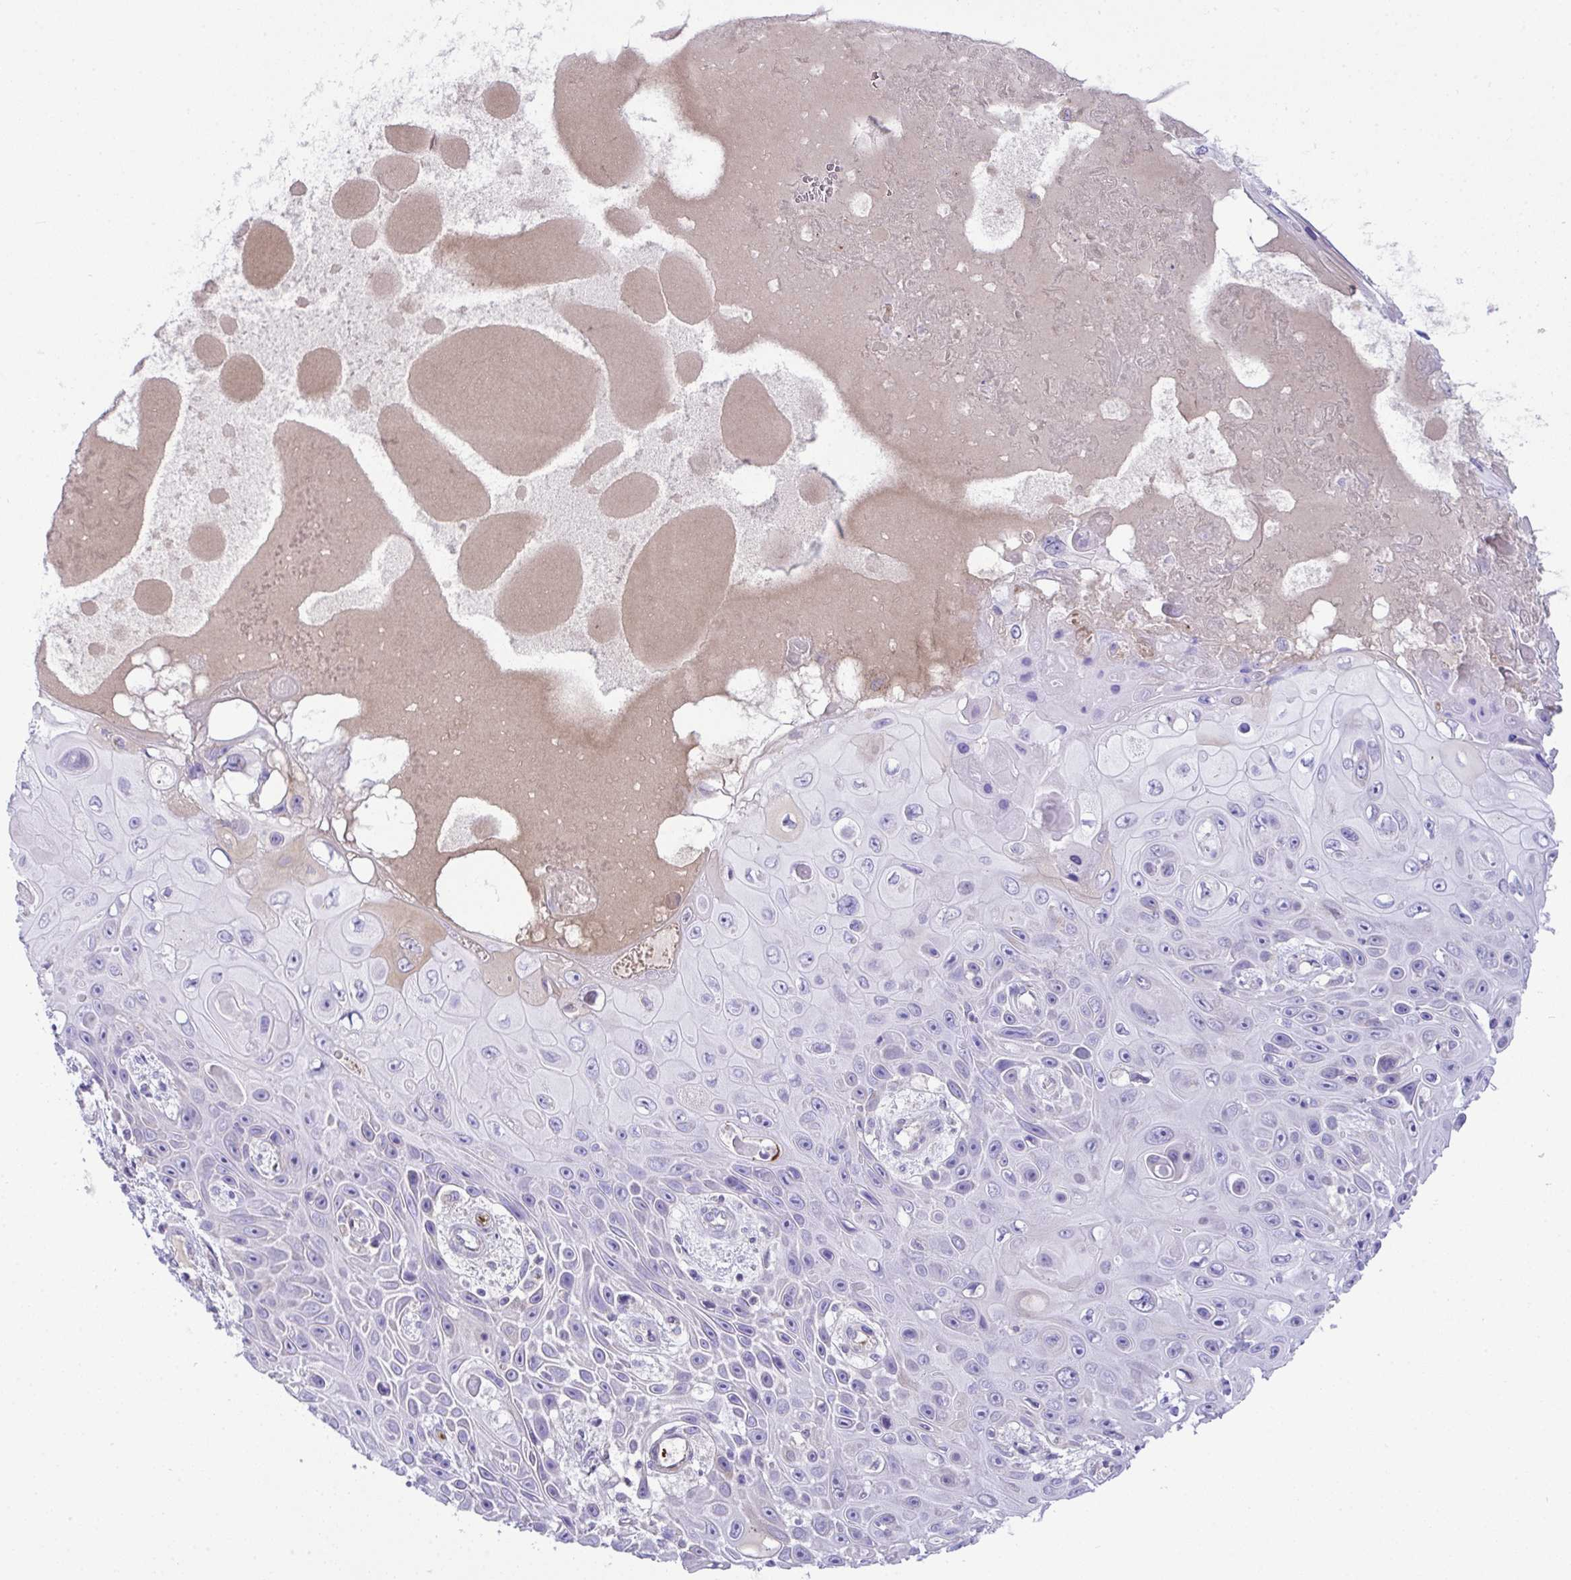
{"staining": {"intensity": "negative", "quantity": "none", "location": "none"}, "tissue": "skin cancer", "cell_type": "Tumor cells", "image_type": "cancer", "snomed": [{"axis": "morphology", "description": "Squamous cell carcinoma, NOS"}, {"axis": "topography", "description": "Skin"}], "caption": "This is an IHC photomicrograph of human squamous cell carcinoma (skin). There is no expression in tumor cells.", "gene": "PLA2G12B", "patient": {"sex": "male", "age": 82}}